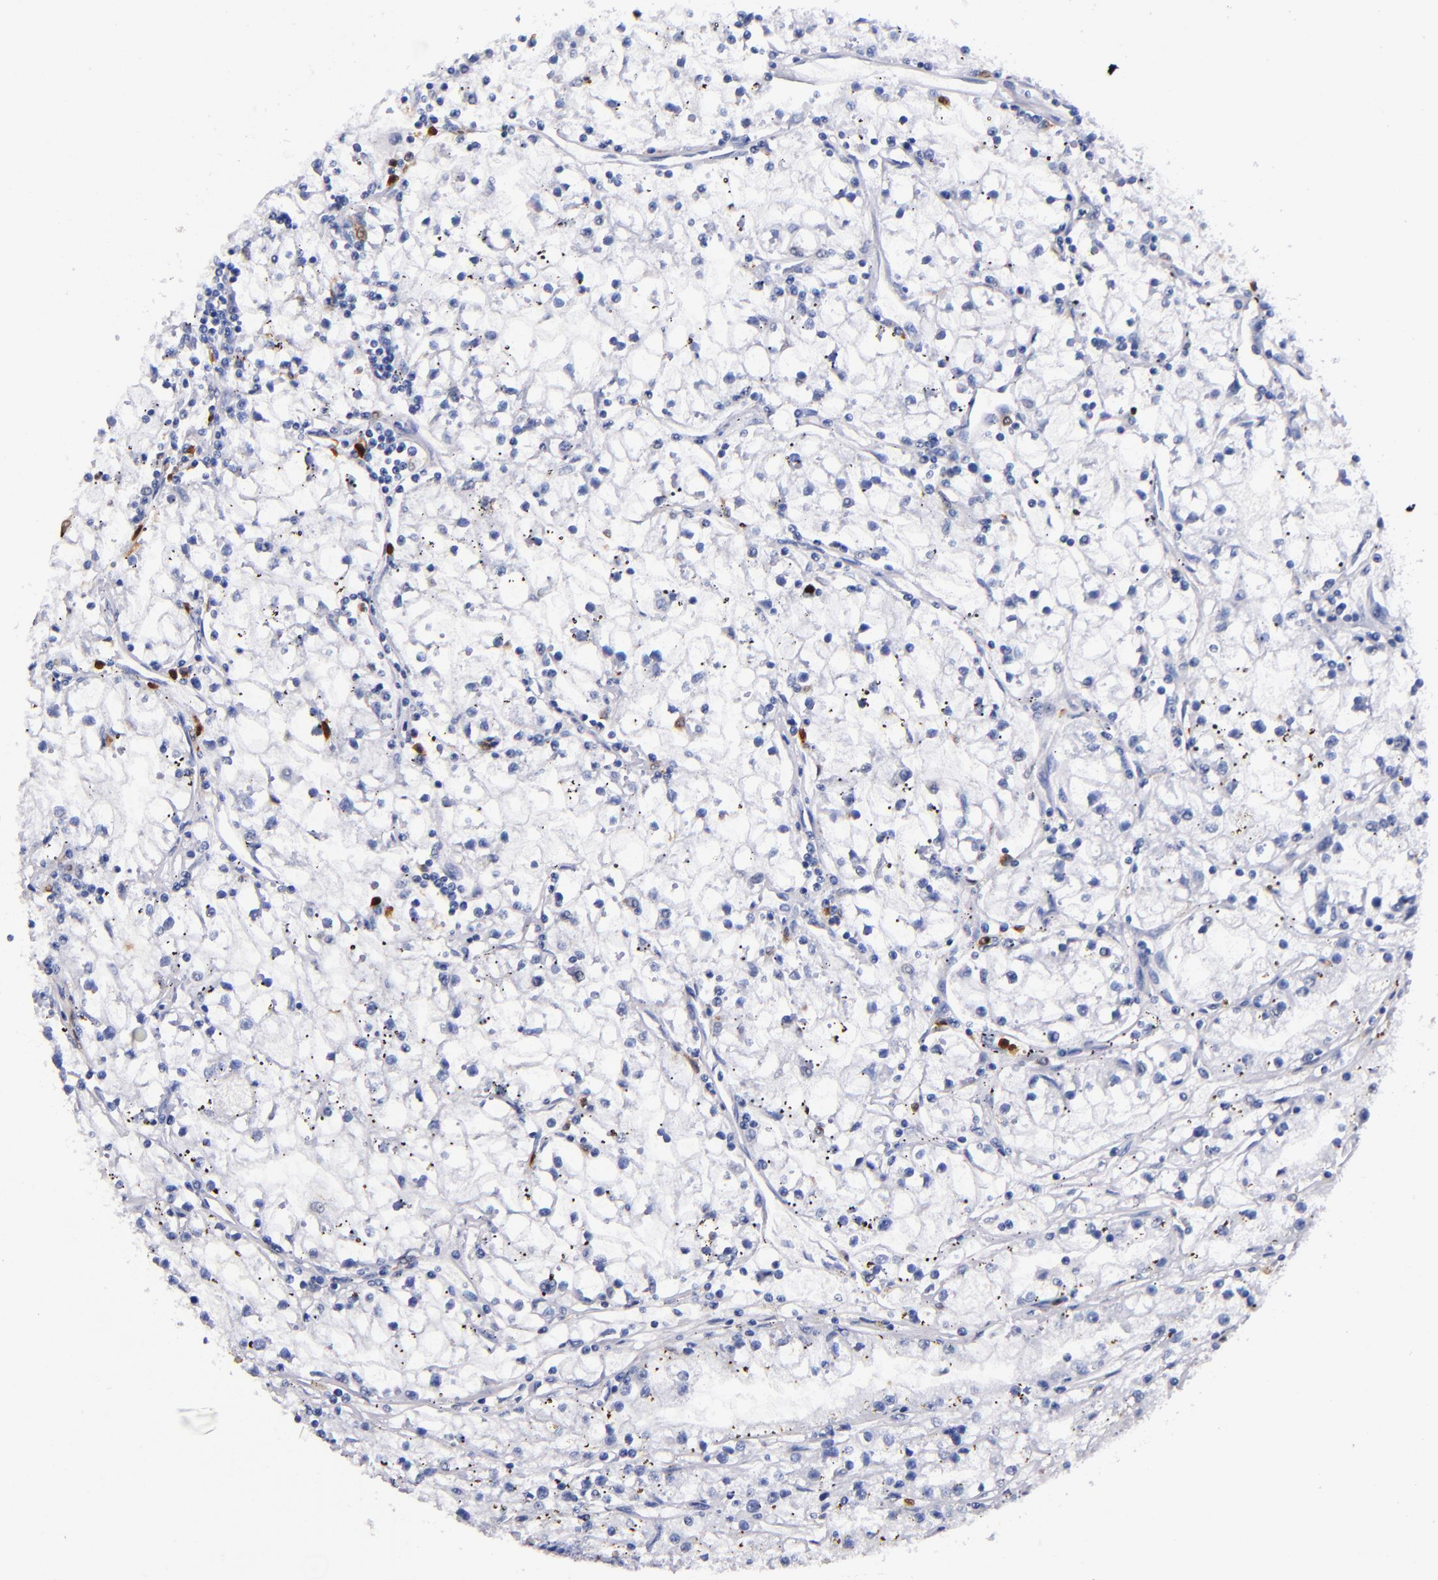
{"staining": {"intensity": "negative", "quantity": "none", "location": "none"}, "tissue": "renal cancer", "cell_type": "Tumor cells", "image_type": "cancer", "snomed": [{"axis": "morphology", "description": "Adenocarcinoma, NOS"}, {"axis": "topography", "description": "Kidney"}], "caption": "IHC image of neoplastic tissue: adenocarcinoma (renal) stained with DAB (3,3'-diaminobenzidine) reveals no significant protein staining in tumor cells. The staining is performed using DAB brown chromogen with nuclei counter-stained in using hematoxylin.", "gene": "S100A8", "patient": {"sex": "male", "age": 56}}